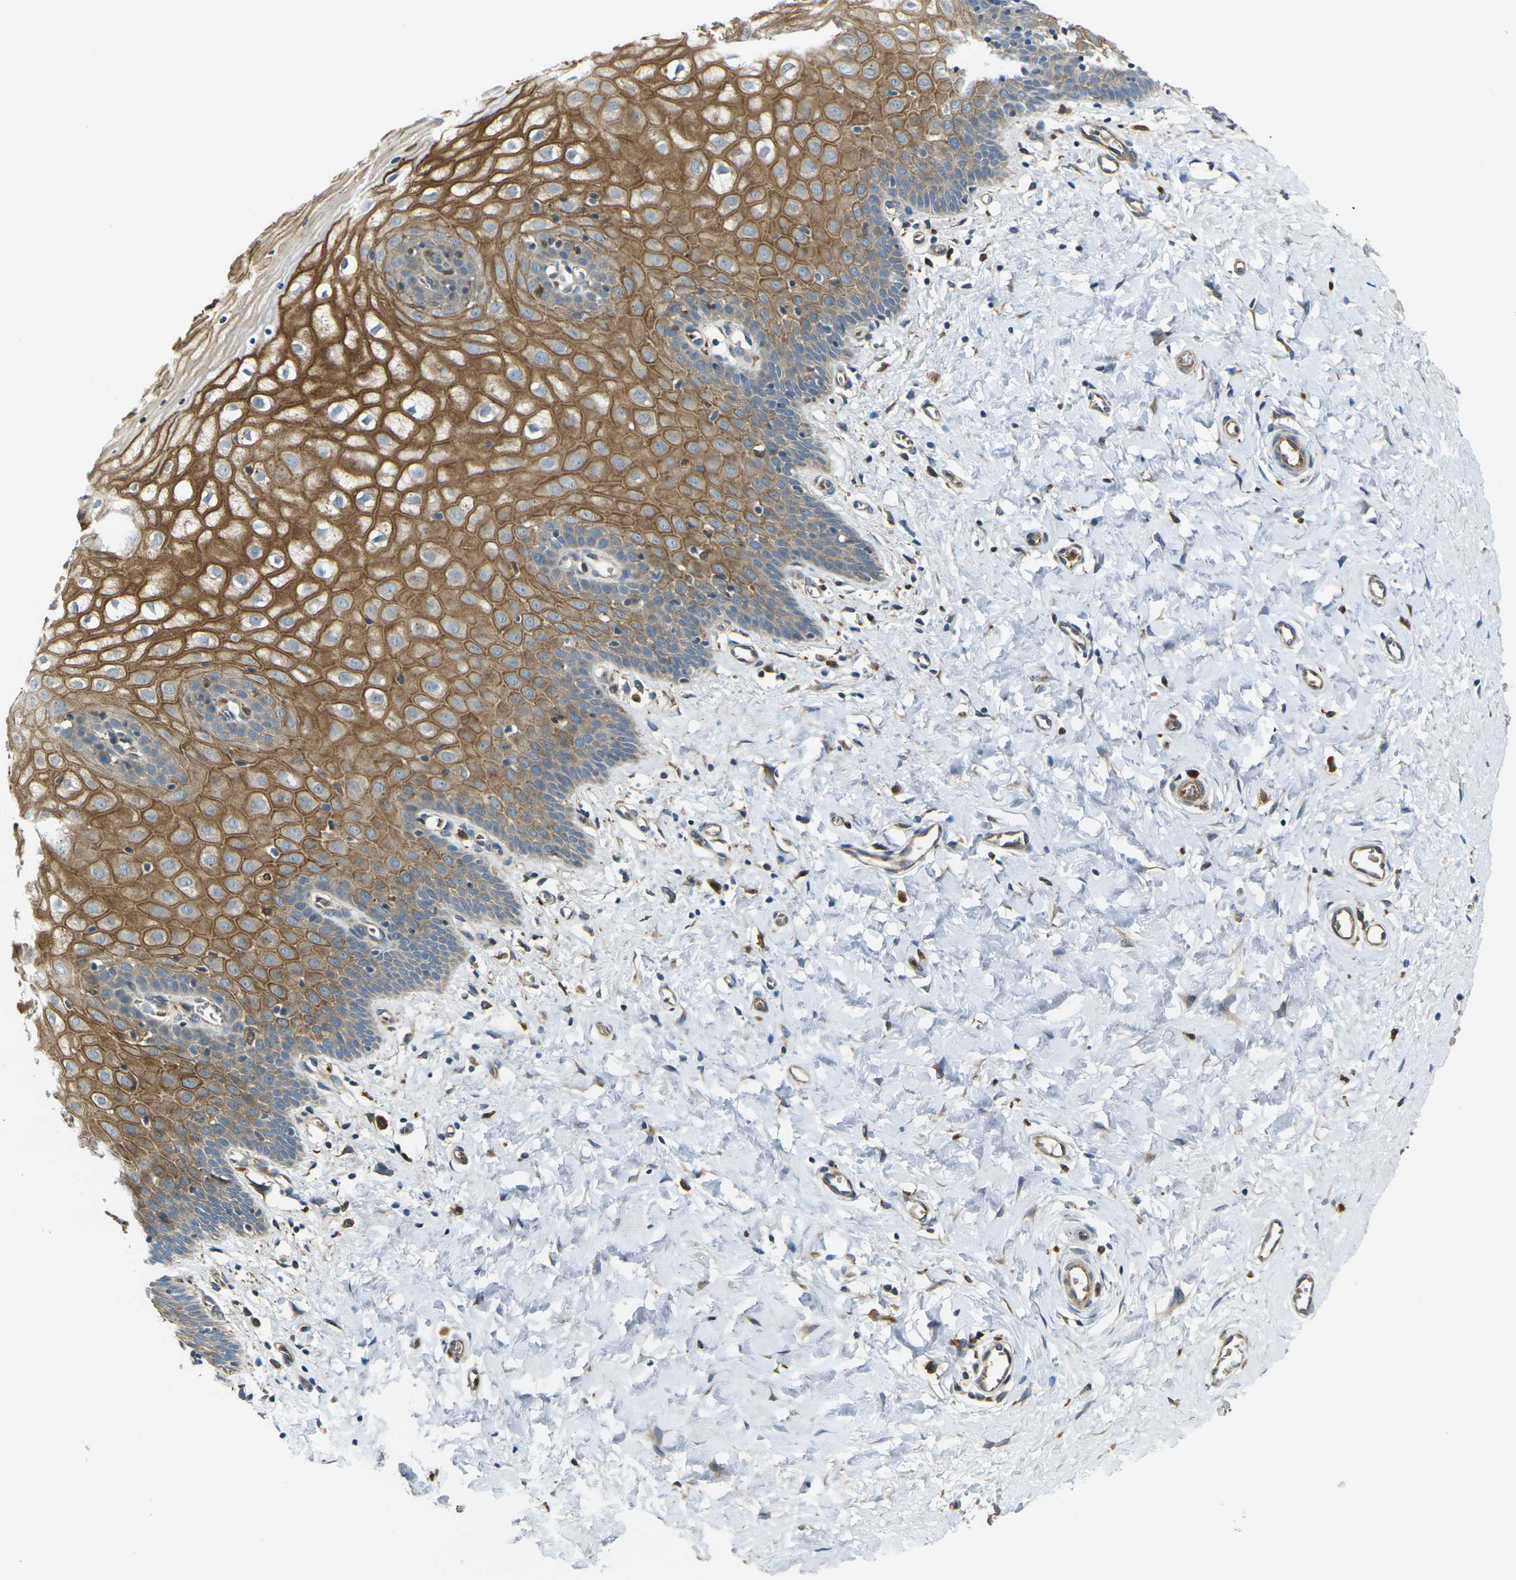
{"staining": {"intensity": "moderate", "quantity": ">75%", "location": "cytoplasmic/membranous"}, "tissue": "cervix", "cell_type": "Glandular cells", "image_type": "normal", "snomed": [{"axis": "morphology", "description": "Normal tissue, NOS"}, {"axis": "topography", "description": "Cervix"}], "caption": "Protein expression analysis of unremarkable cervix shows moderate cytoplasmic/membranous expression in about >75% of glandular cells. (Brightfield microscopy of DAB IHC at high magnification).", "gene": "FZD1", "patient": {"sex": "female", "age": 55}}